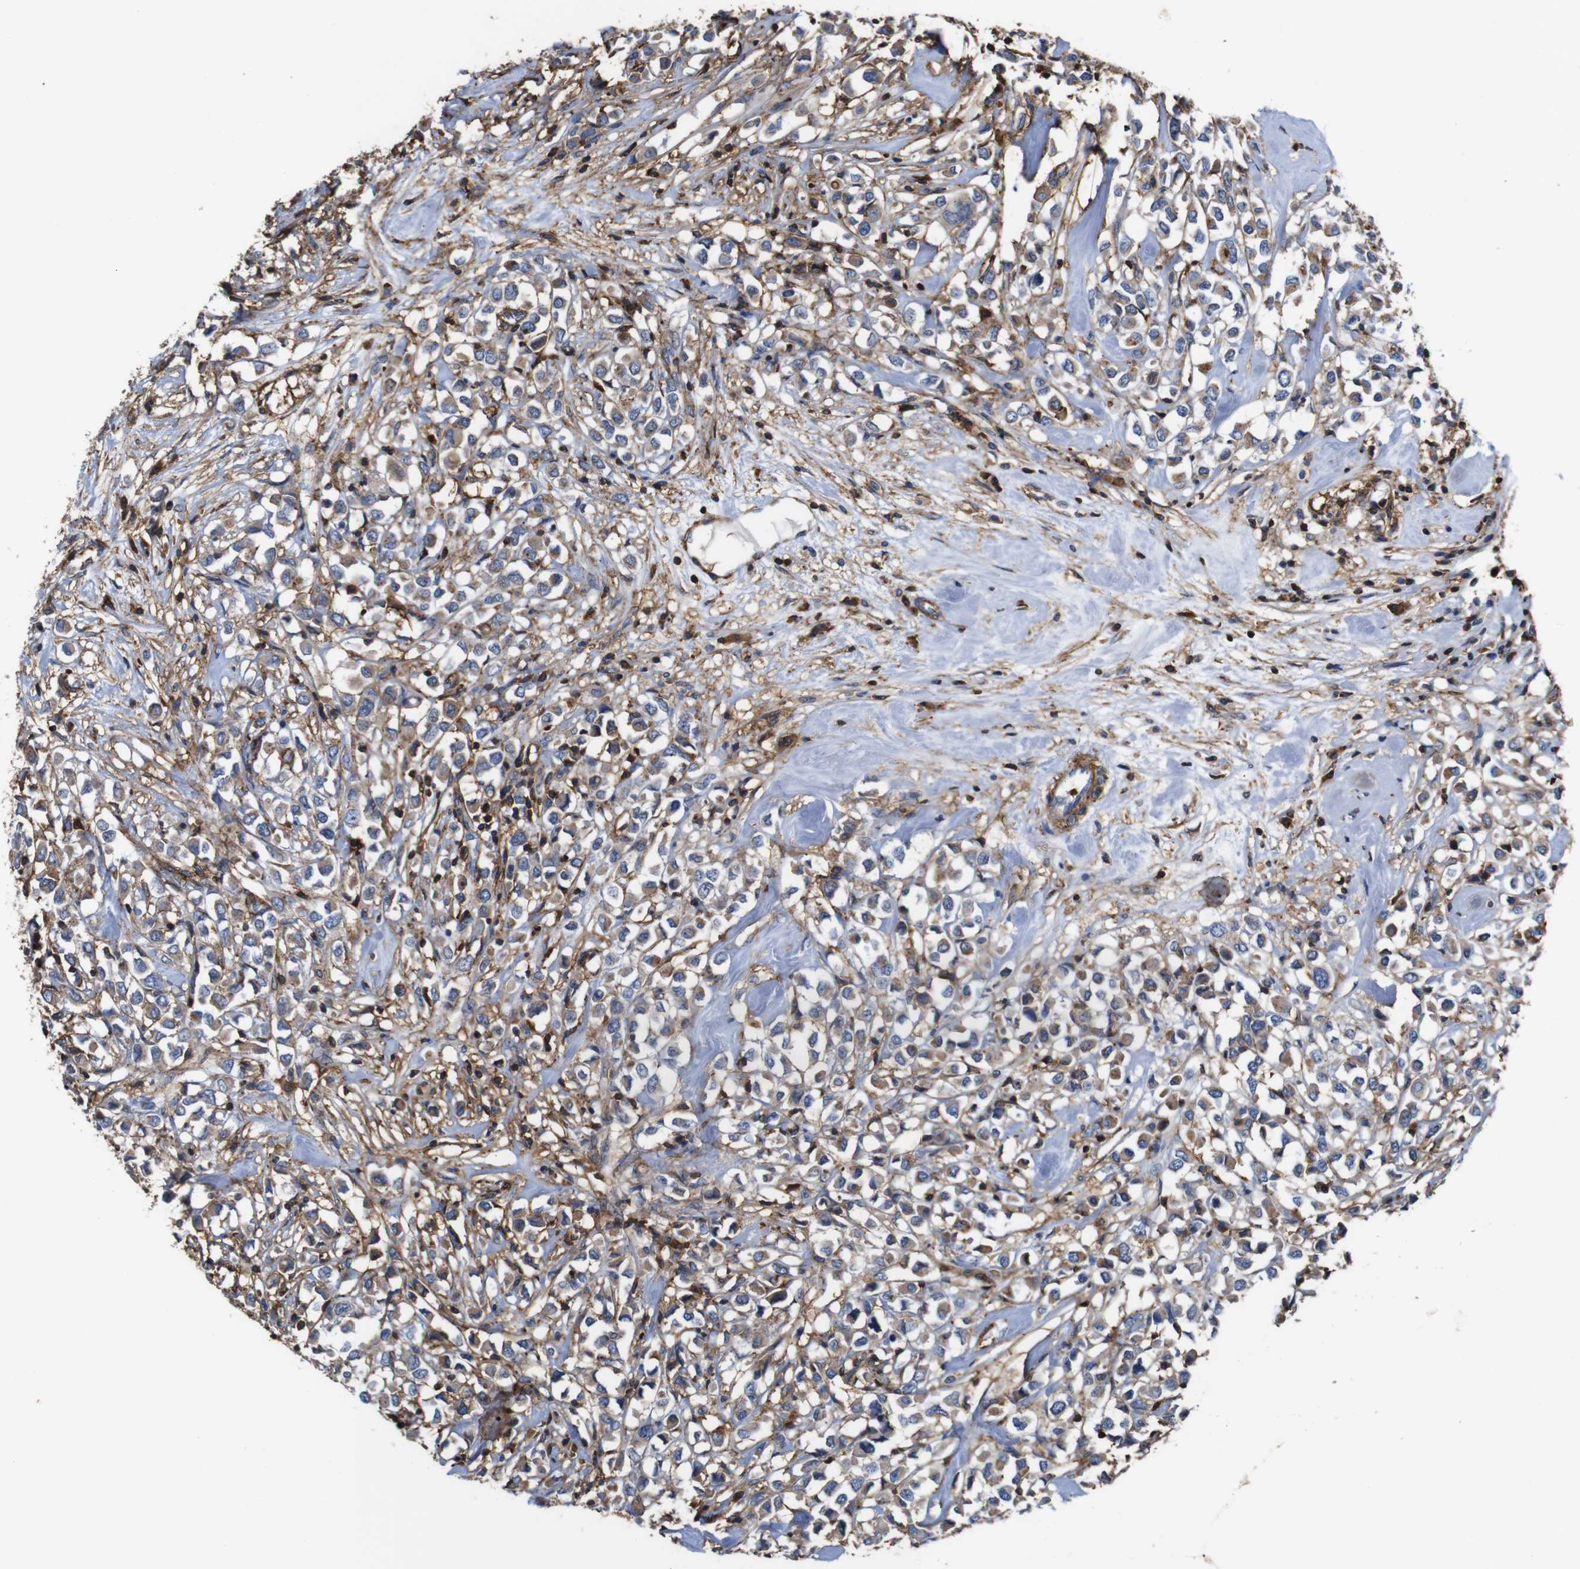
{"staining": {"intensity": "moderate", "quantity": ">75%", "location": "cytoplasmic/membranous"}, "tissue": "breast cancer", "cell_type": "Tumor cells", "image_type": "cancer", "snomed": [{"axis": "morphology", "description": "Duct carcinoma"}, {"axis": "topography", "description": "Breast"}], "caption": "Breast cancer stained with immunohistochemistry (IHC) demonstrates moderate cytoplasmic/membranous expression in about >75% of tumor cells. (DAB IHC with brightfield microscopy, high magnification).", "gene": "PI4KA", "patient": {"sex": "female", "age": 61}}